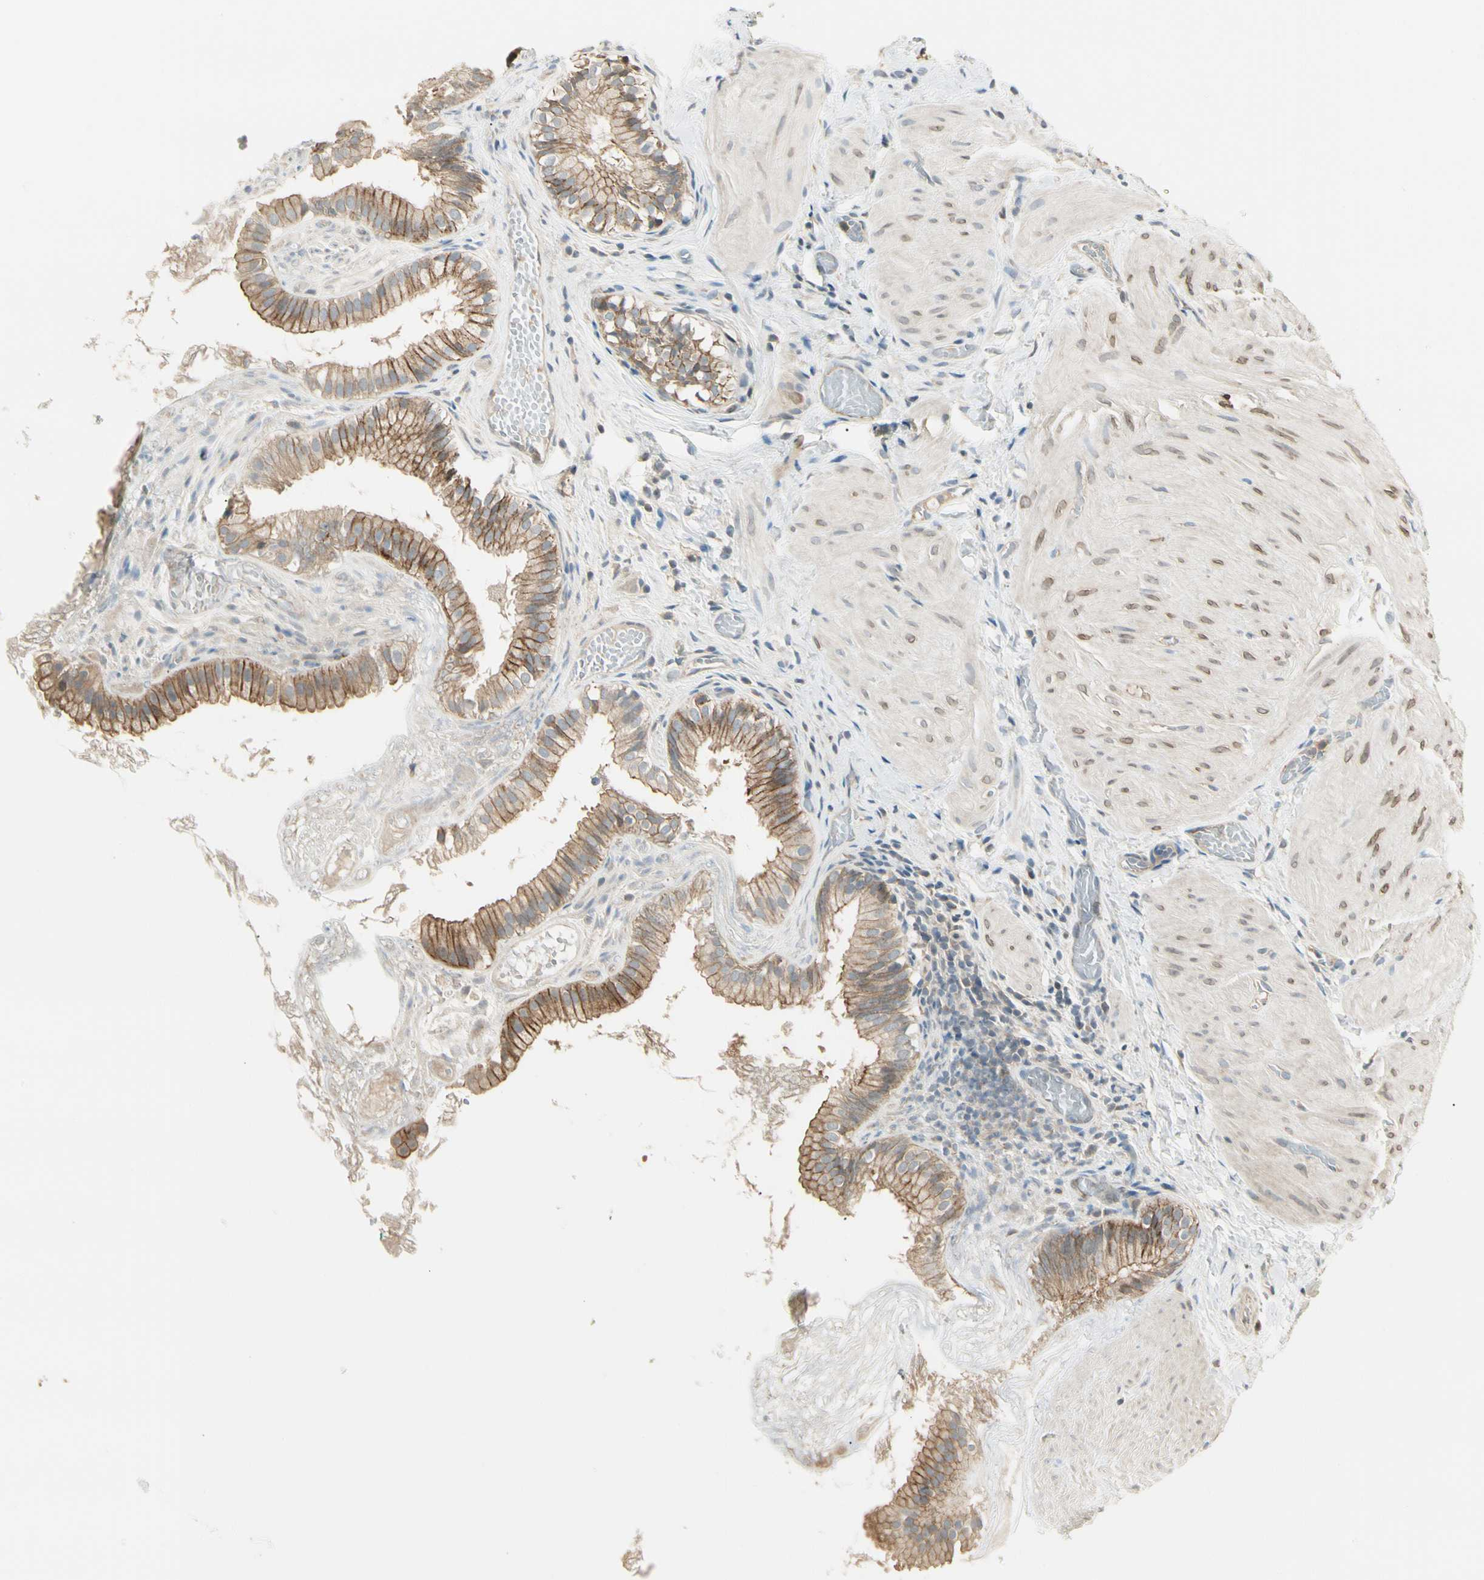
{"staining": {"intensity": "strong", "quantity": ">75%", "location": "cytoplasmic/membranous"}, "tissue": "gallbladder", "cell_type": "Glandular cells", "image_type": "normal", "snomed": [{"axis": "morphology", "description": "Normal tissue, NOS"}, {"axis": "topography", "description": "Gallbladder"}], "caption": "Strong cytoplasmic/membranous positivity is present in approximately >75% of glandular cells in unremarkable gallbladder. The staining is performed using DAB brown chromogen to label protein expression. The nuclei are counter-stained blue using hematoxylin.", "gene": "P3H2", "patient": {"sex": "female", "age": 26}}